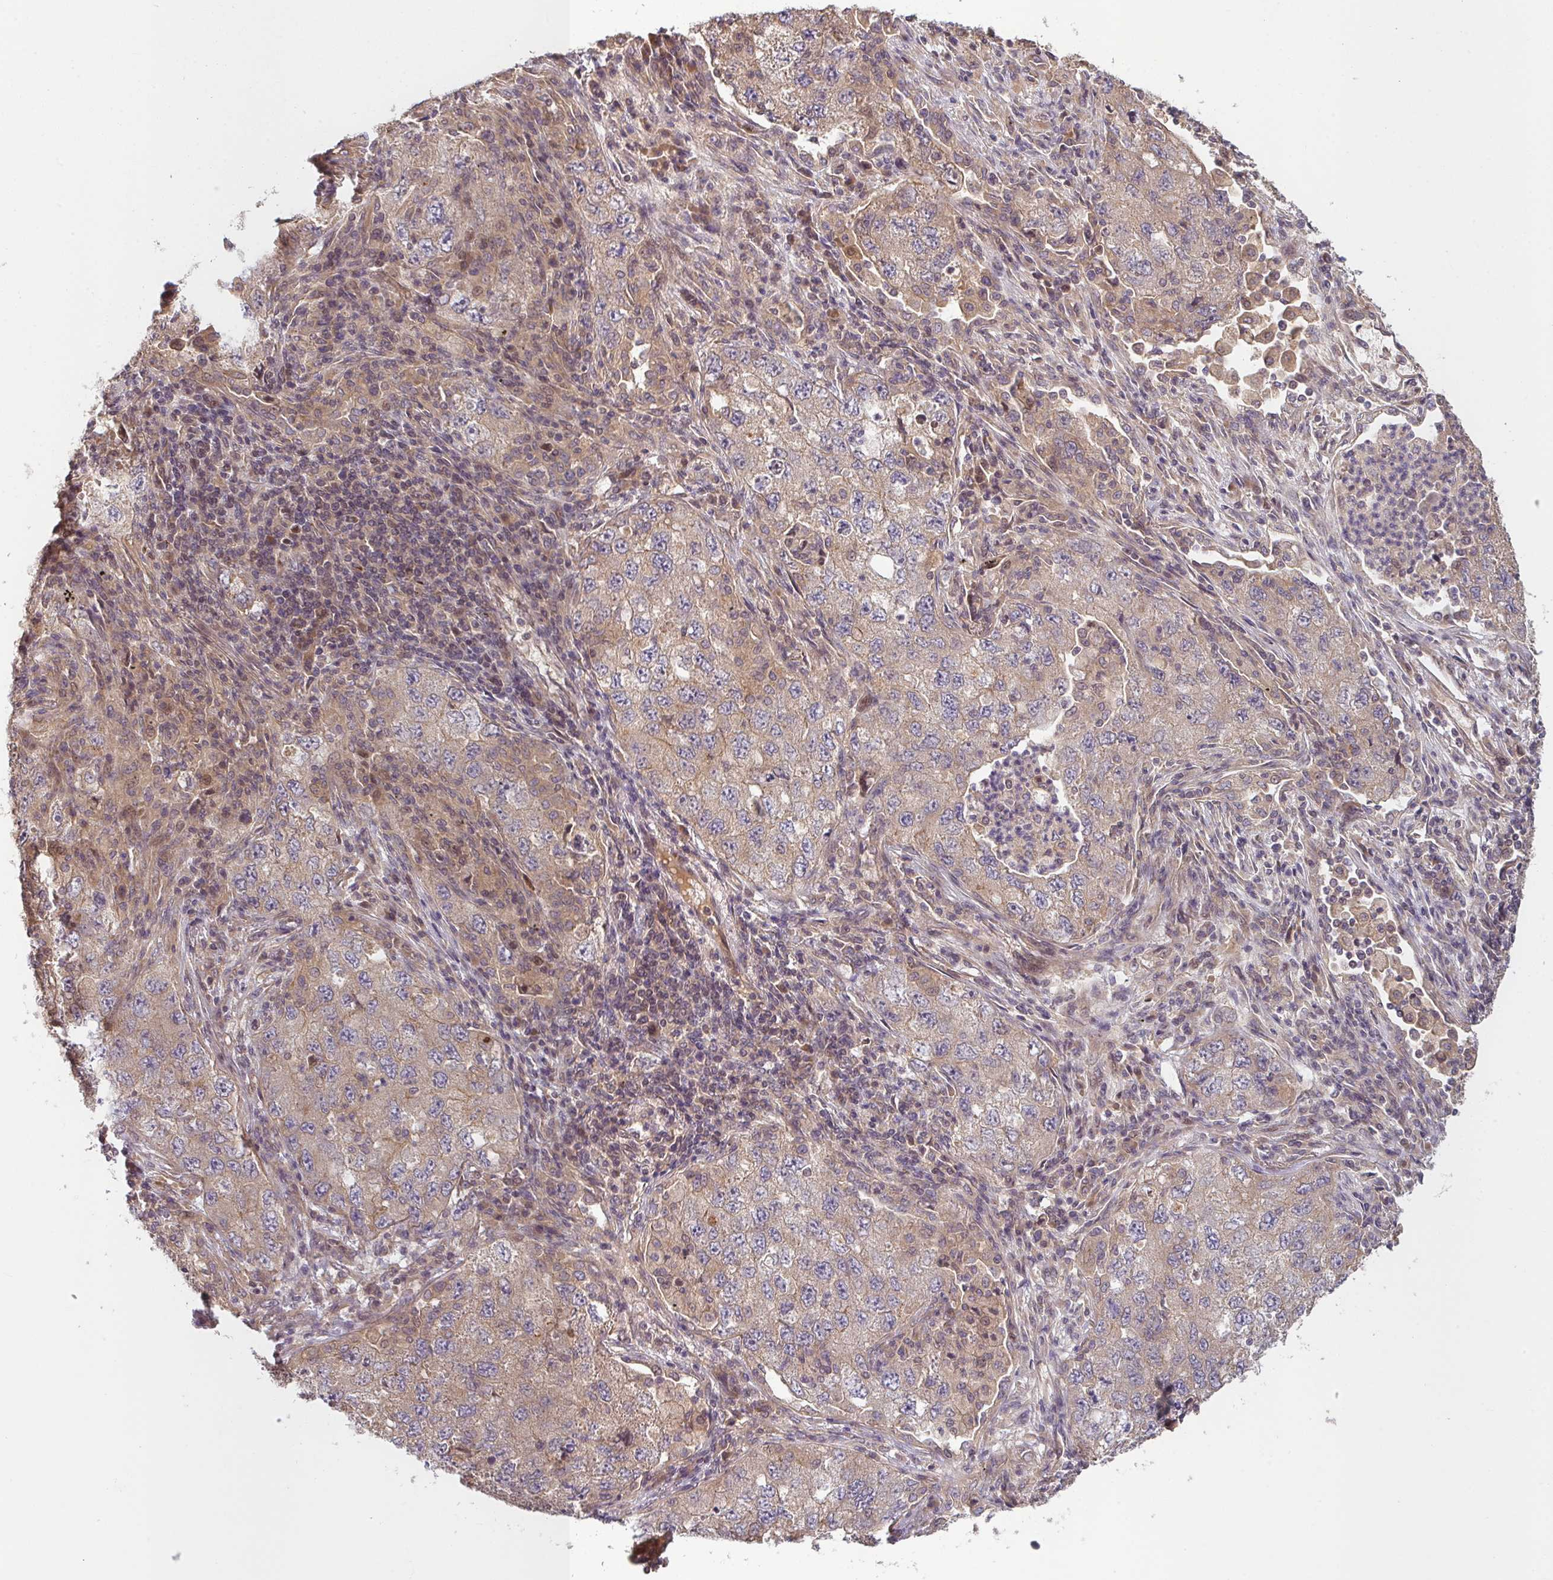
{"staining": {"intensity": "weak", "quantity": ">75%", "location": "cytoplasmic/membranous"}, "tissue": "lung cancer", "cell_type": "Tumor cells", "image_type": "cancer", "snomed": [{"axis": "morphology", "description": "Adenocarcinoma, NOS"}, {"axis": "topography", "description": "Lung"}], "caption": "A high-resolution histopathology image shows immunohistochemistry (IHC) staining of lung cancer, which reveals weak cytoplasmic/membranous expression in approximately >75% of tumor cells.", "gene": "RNF31", "patient": {"sex": "female", "age": 57}}